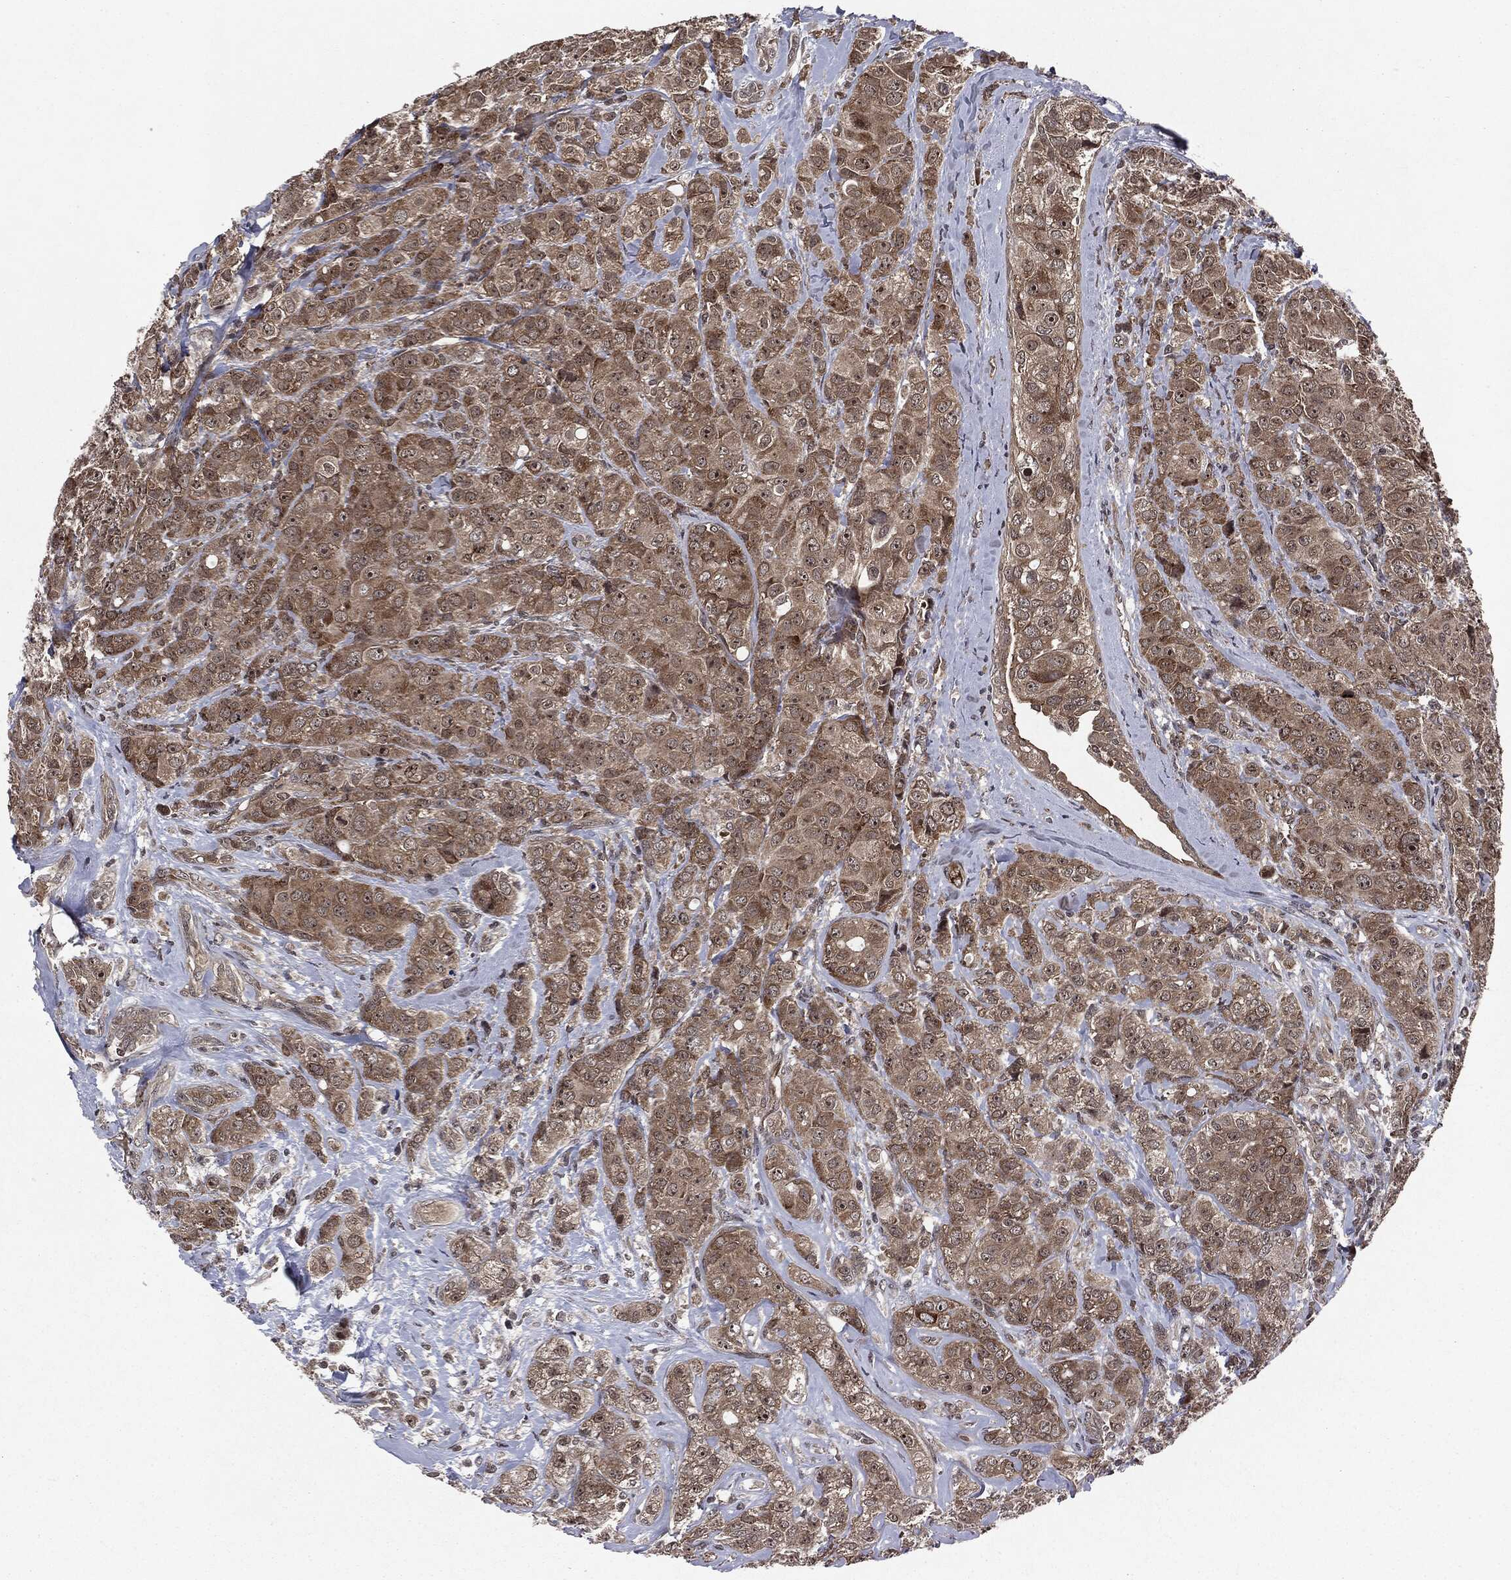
{"staining": {"intensity": "moderate", "quantity": "25%-75%", "location": "cytoplasmic/membranous"}, "tissue": "breast cancer", "cell_type": "Tumor cells", "image_type": "cancer", "snomed": [{"axis": "morphology", "description": "Normal tissue, NOS"}, {"axis": "morphology", "description": "Duct carcinoma"}, {"axis": "topography", "description": "Breast"}], "caption": "Immunohistochemical staining of human breast invasive ductal carcinoma demonstrates moderate cytoplasmic/membranous protein positivity in approximately 25%-75% of tumor cells.", "gene": "STAU2", "patient": {"sex": "female", "age": 43}}